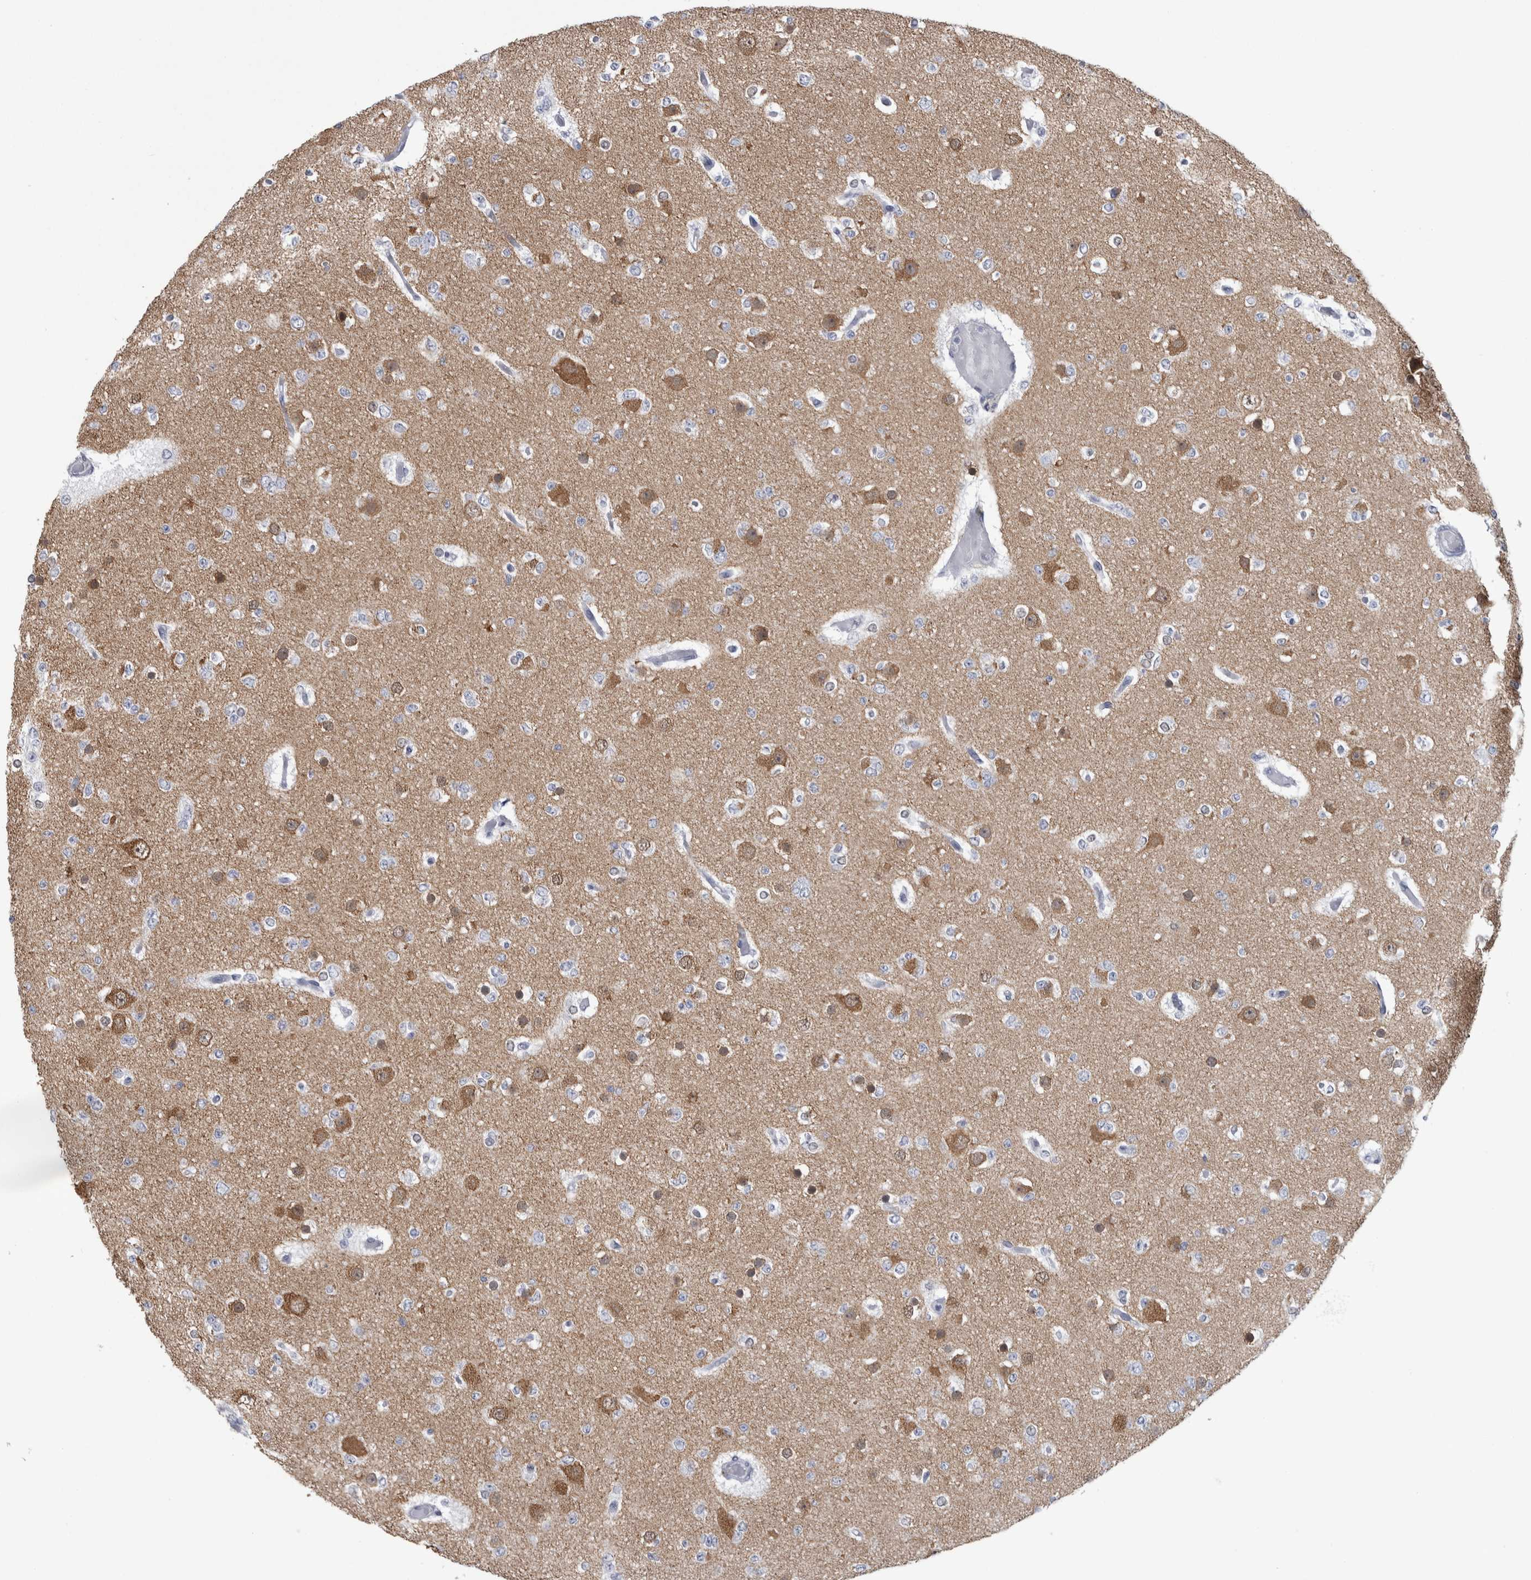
{"staining": {"intensity": "negative", "quantity": "none", "location": "none"}, "tissue": "glioma", "cell_type": "Tumor cells", "image_type": "cancer", "snomed": [{"axis": "morphology", "description": "Glioma, malignant, Low grade"}, {"axis": "topography", "description": "Brain"}], "caption": "Human malignant glioma (low-grade) stained for a protein using immunohistochemistry (IHC) shows no positivity in tumor cells.", "gene": "ACOT7", "patient": {"sex": "female", "age": 22}}